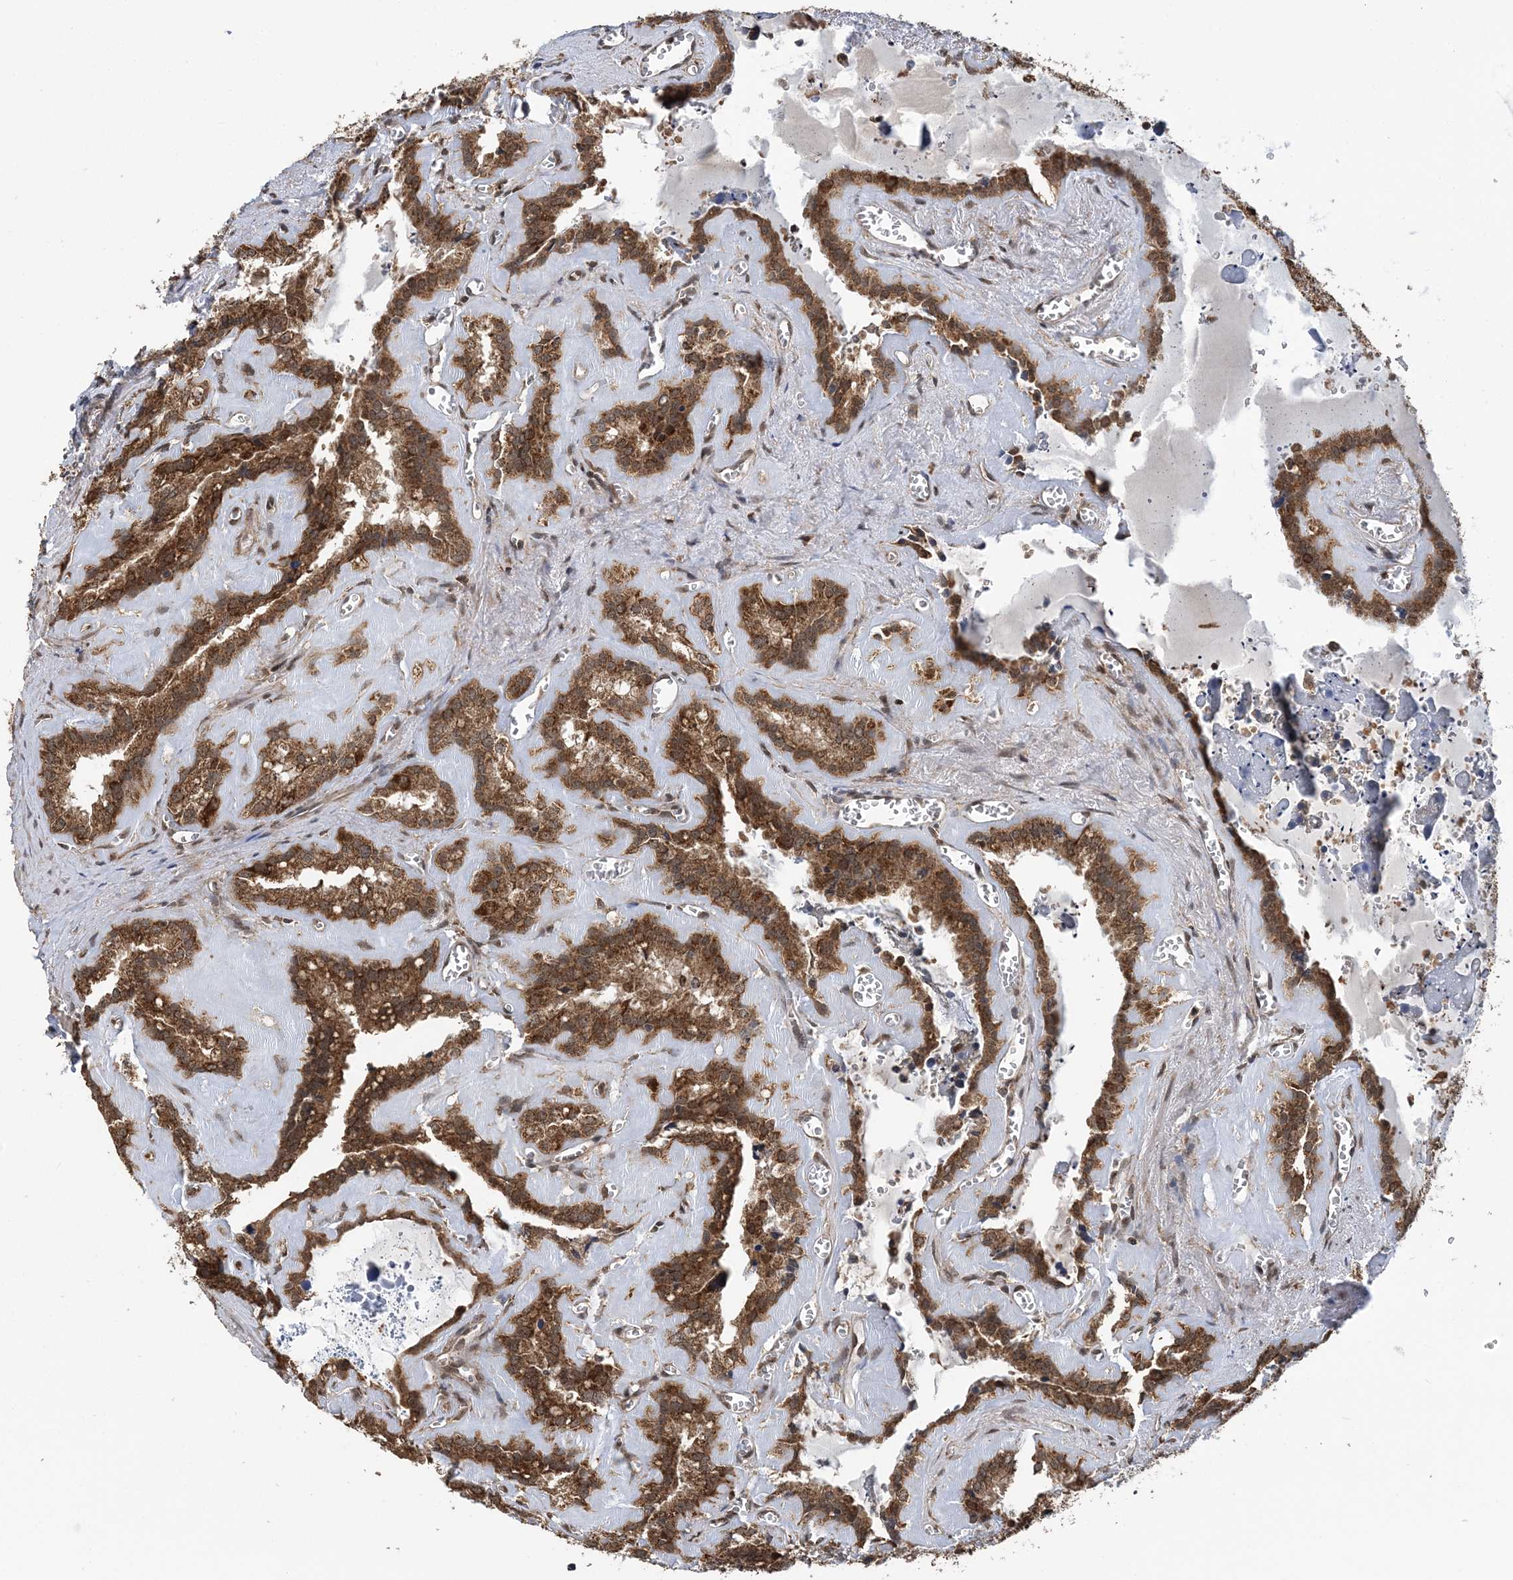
{"staining": {"intensity": "moderate", "quantity": ">75%", "location": "cytoplasmic/membranous"}, "tissue": "seminal vesicle", "cell_type": "Glandular cells", "image_type": "normal", "snomed": [{"axis": "morphology", "description": "Normal tissue, NOS"}, {"axis": "topography", "description": "Prostate"}, {"axis": "topography", "description": "Seminal veicle"}], "caption": "Moderate cytoplasmic/membranous expression for a protein is identified in approximately >75% of glandular cells of unremarkable seminal vesicle using immunohistochemistry (IHC).", "gene": "PCBP1", "patient": {"sex": "male", "age": 59}}